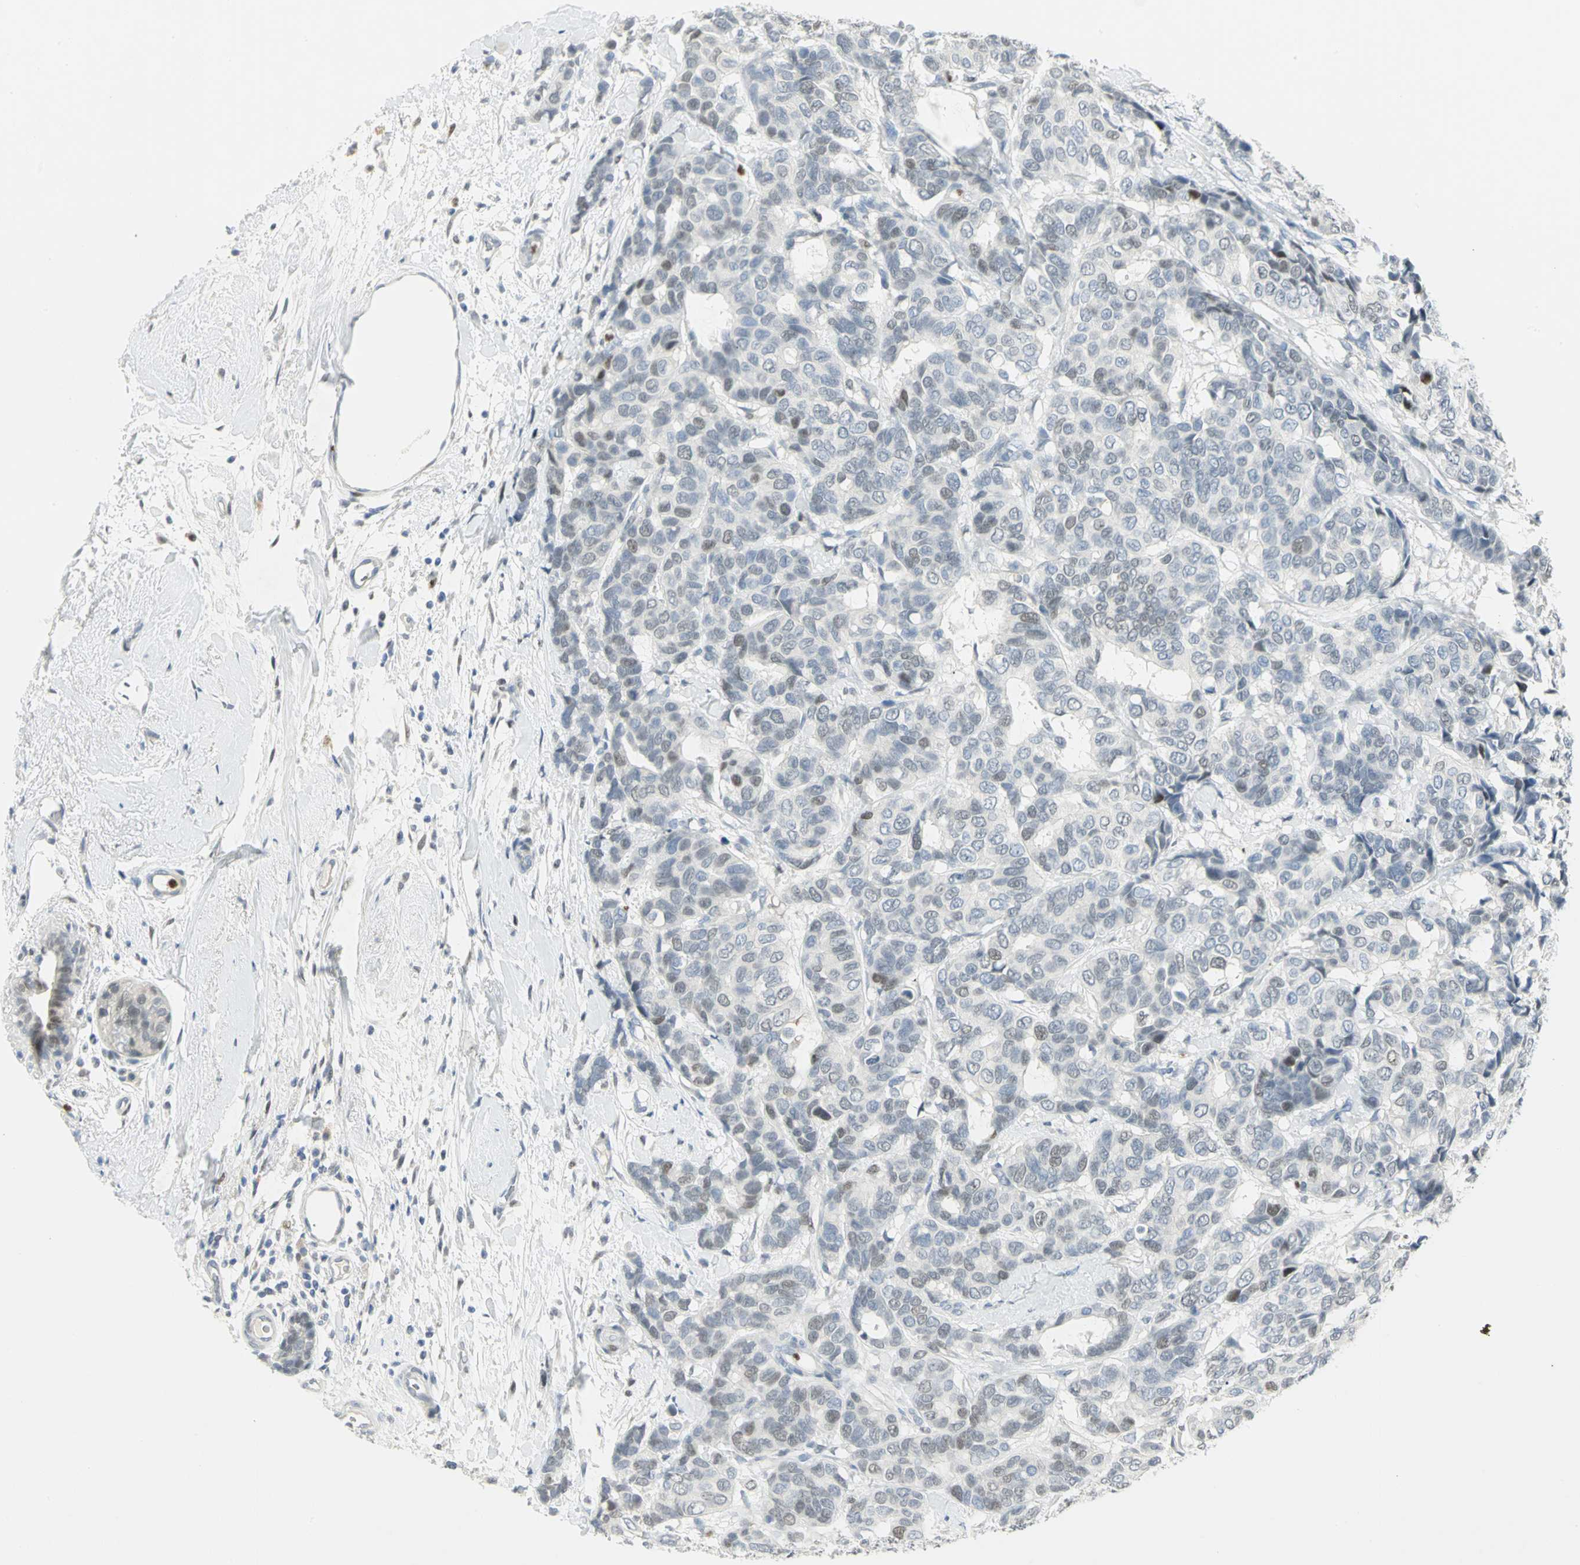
{"staining": {"intensity": "weak", "quantity": "25%-75%", "location": "nuclear"}, "tissue": "breast cancer", "cell_type": "Tumor cells", "image_type": "cancer", "snomed": [{"axis": "morphology", "description": "Duct carcinoma"}, {"axis": "topography", "description": "Breast"}], "caption": "A photomicrograph of intraductal carcinoma (breast) stained for a protein reveals weak nuclear brown staining in tumor cells. Using DAB (brown) and hematoxylin (blue) stains, captured at high magnification using brightfield microscopy.", "gene": "BCL6", "patient": {"sex": "female", "age": 87}}